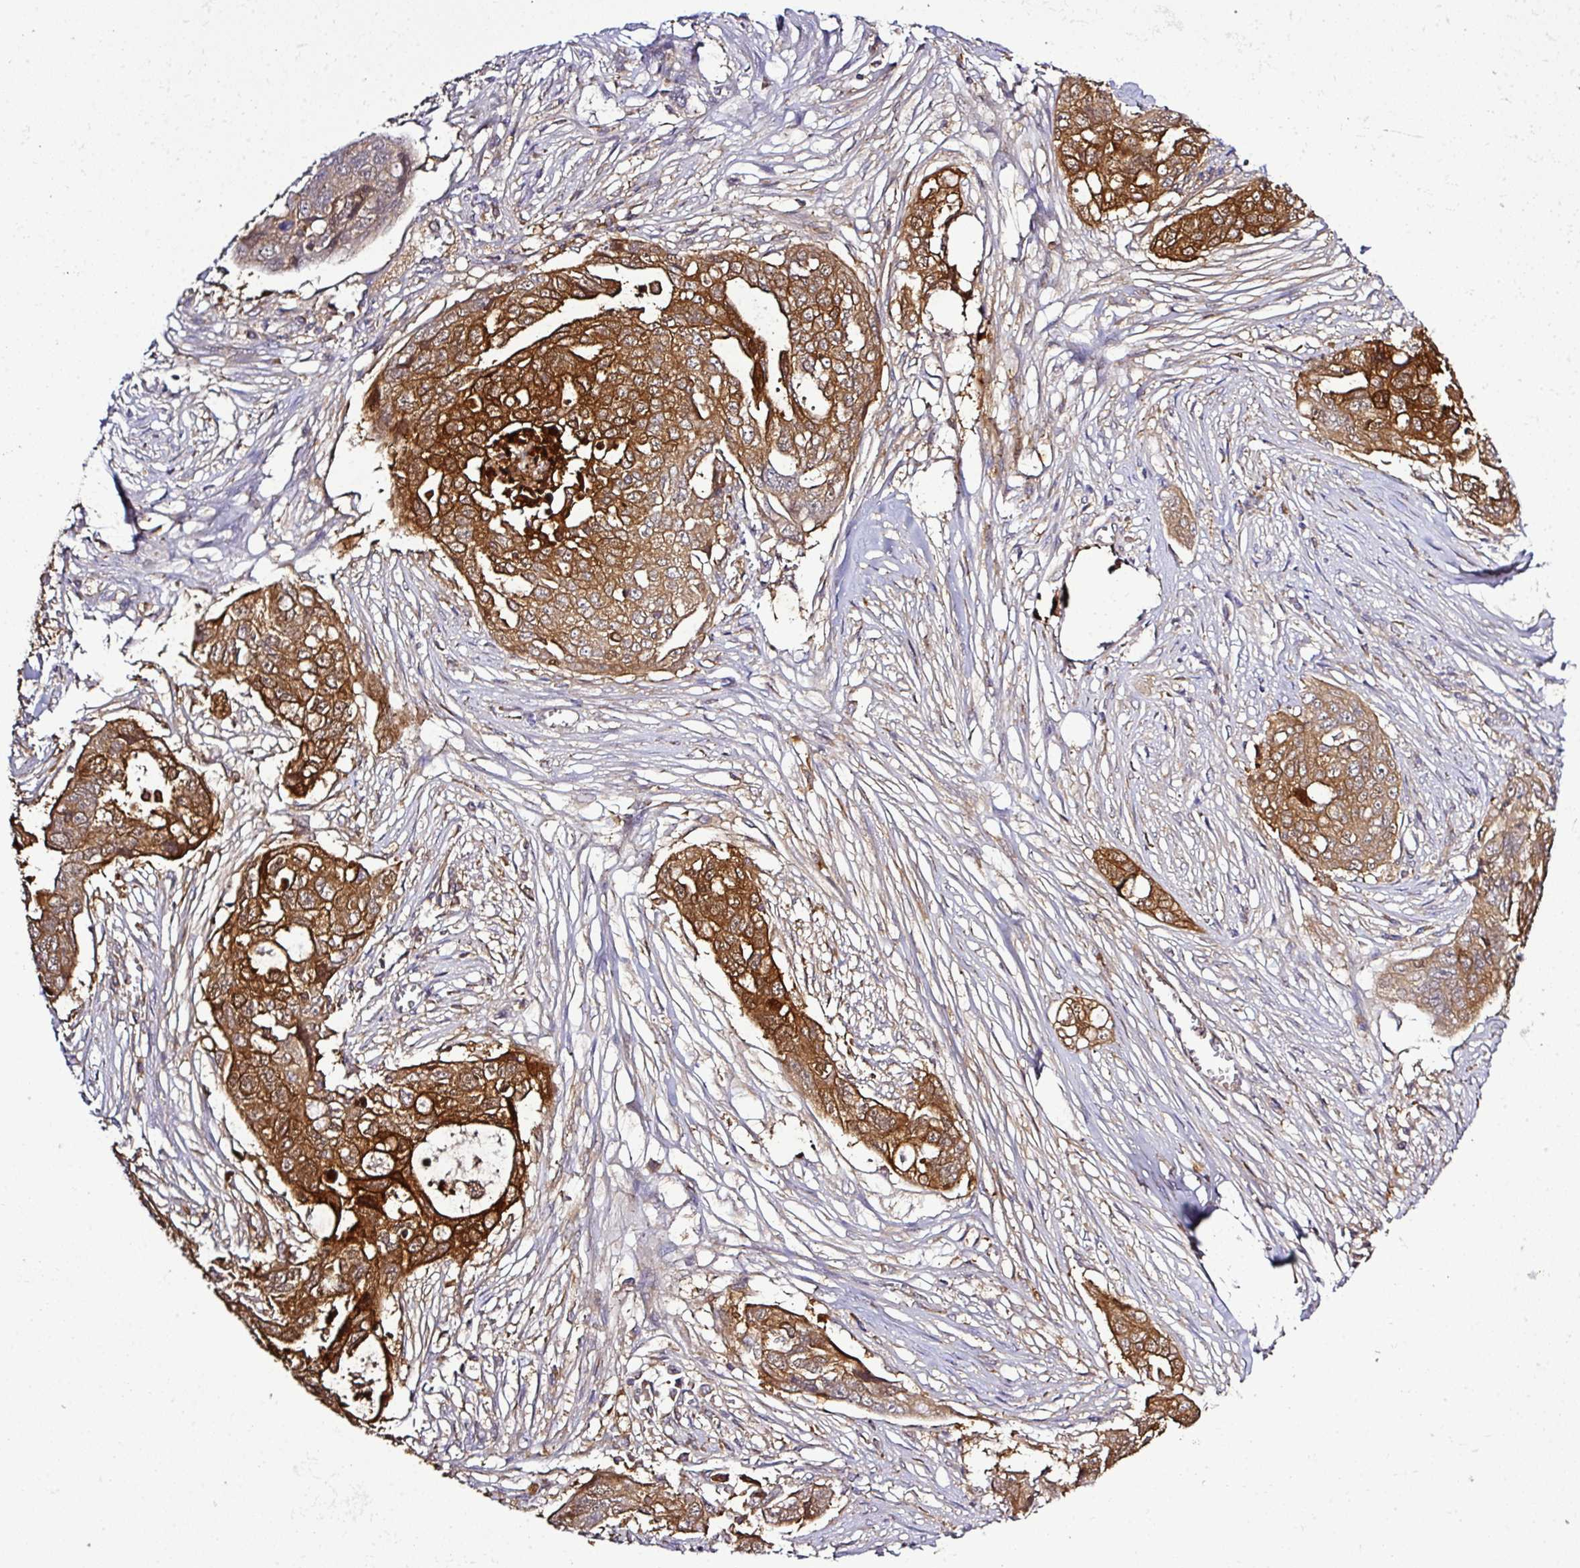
{"staining": {"intensity": "moderate", "quantity": ">75%", "location": "cytoplasmic/membranous"}, "tissue": "ovarian cancer", "cell_type": "Tumor cells", "image_type": "cancer", "snomed": [{"axis": "morphology", "description": "Carcinoma, endometroid"}, {"axis": "topography", "description": "Ovary"}], "caption": "Brown immunohistochemical staining in endometroid carcinoma (ovarian) reveals moderate cytoplasmic/membranous staining in approximately >75% of tumor cells.", "gene": "TMEM107", "patient": {"sex": "female", "age": 70}}